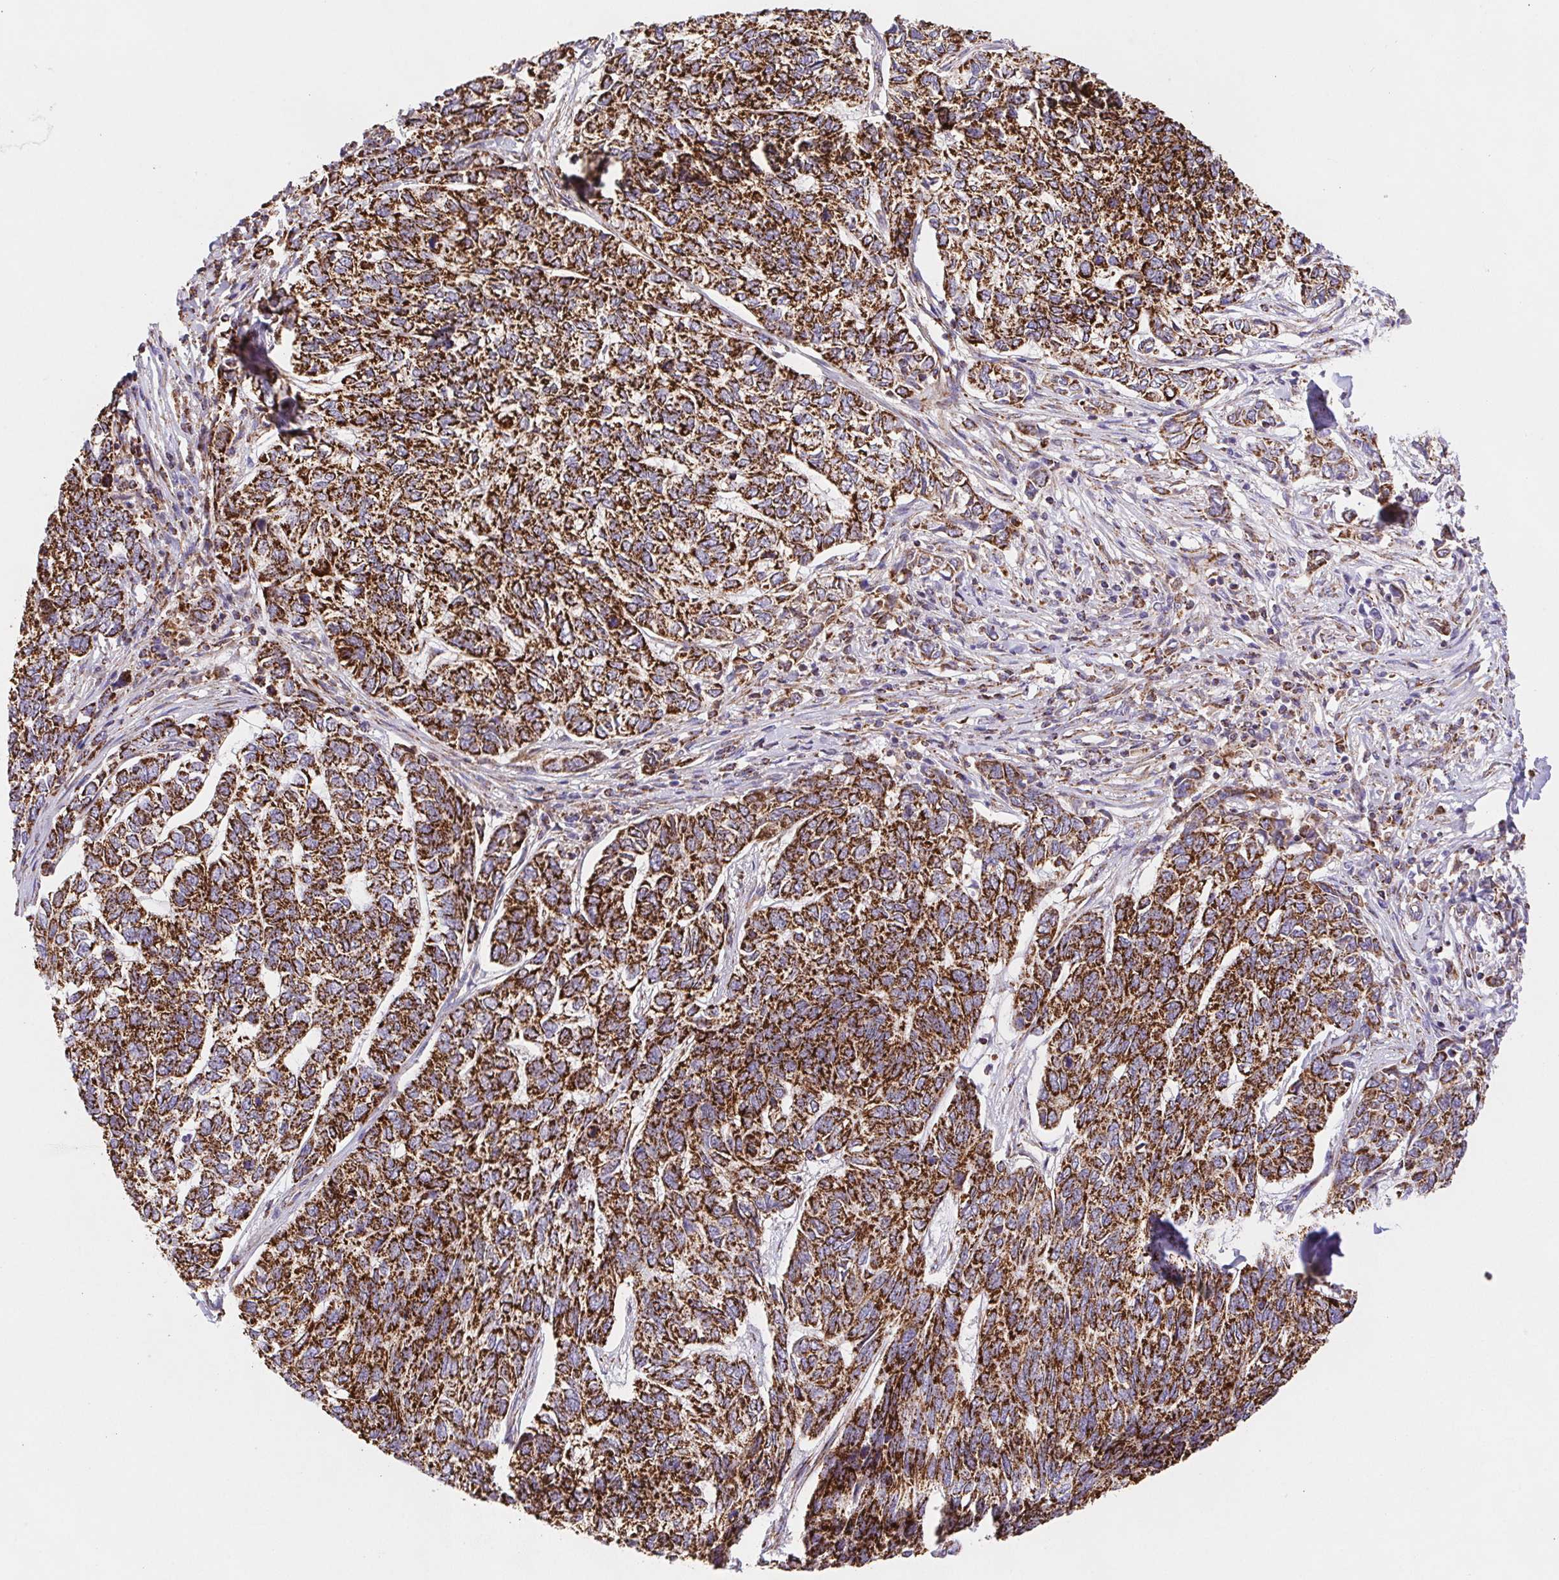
{"staining": {"intensity": "strong", "quantity": ">75%", "location": "cytoplasmic/membranous"}, "tissue": "skin cancer", "cell_type": "Tumor cells", "image_type": "cancer", "snomed": [{"axis": "morphology", "description": "Basal cell carcinoma"}, {"axis": "topography", "description": "Skin"}], "caption": "Basal cell carcinoma (skin) stained with DAB immunohistochemistry exhibits high levels of strong cytoplasmic/membranous positivity in approximately >75% of tumor cells.", "gene": "NIPSNAP2", "patient": {"sex": "female", "age": 65}}